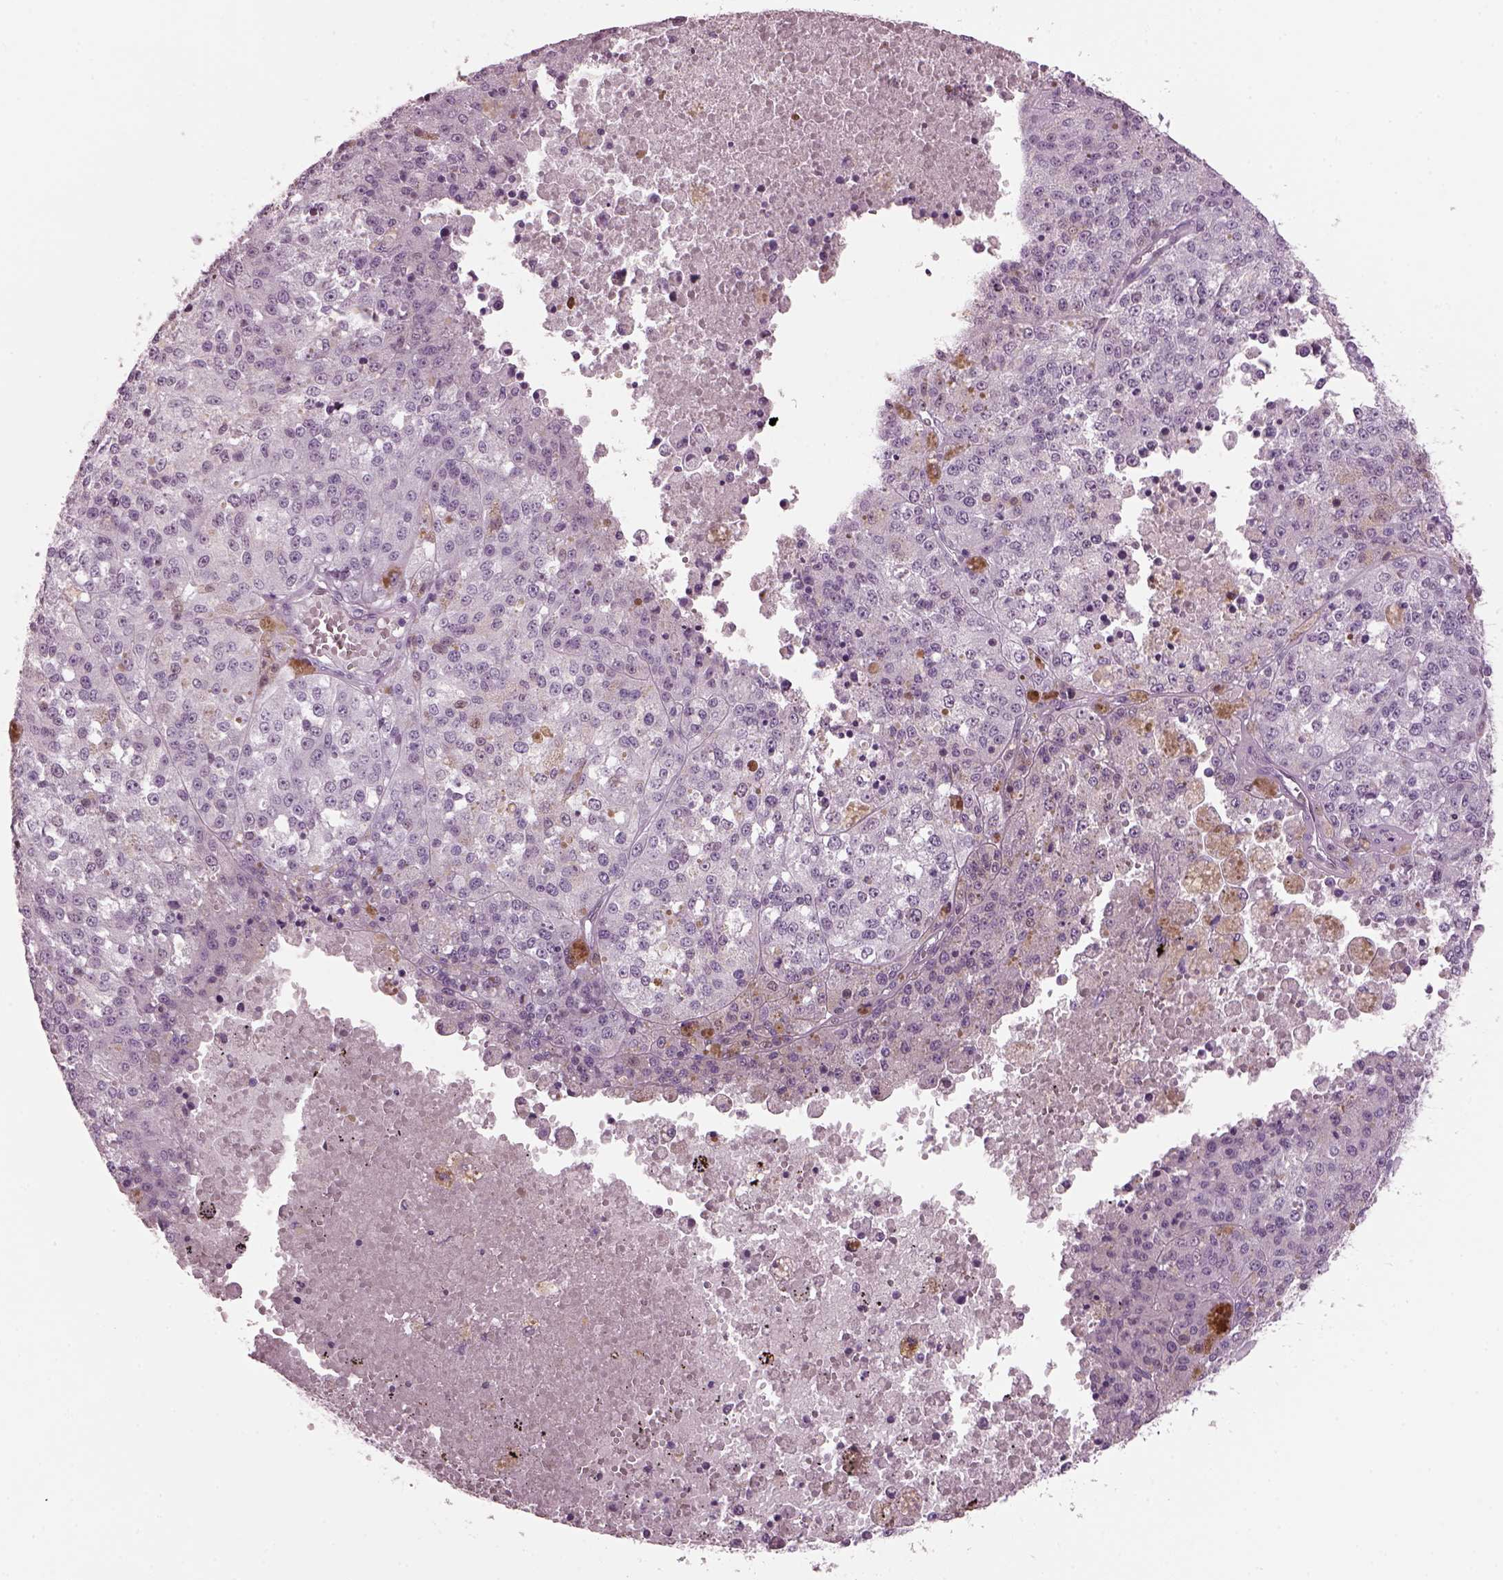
{"staining": {"intensity": "negative", "quantity": "none", "location": "none"}, "tissue": "melanoma", "cell_type": "Tumor cells", "image_type": "cancer", "snomed": [{"axis": "morphology", "description": "Malignant melanoma, Metastatic site"}, {"axis": "topography", "description": "Lymph node"}], "caption": "A photomicrograph of malignant melanoma (metastatic site) stained for a protein exhibits no brown staining in tumor cells.", "gene": "KRTAP3-2", "patient": {"sex": "female", "age": 64}}